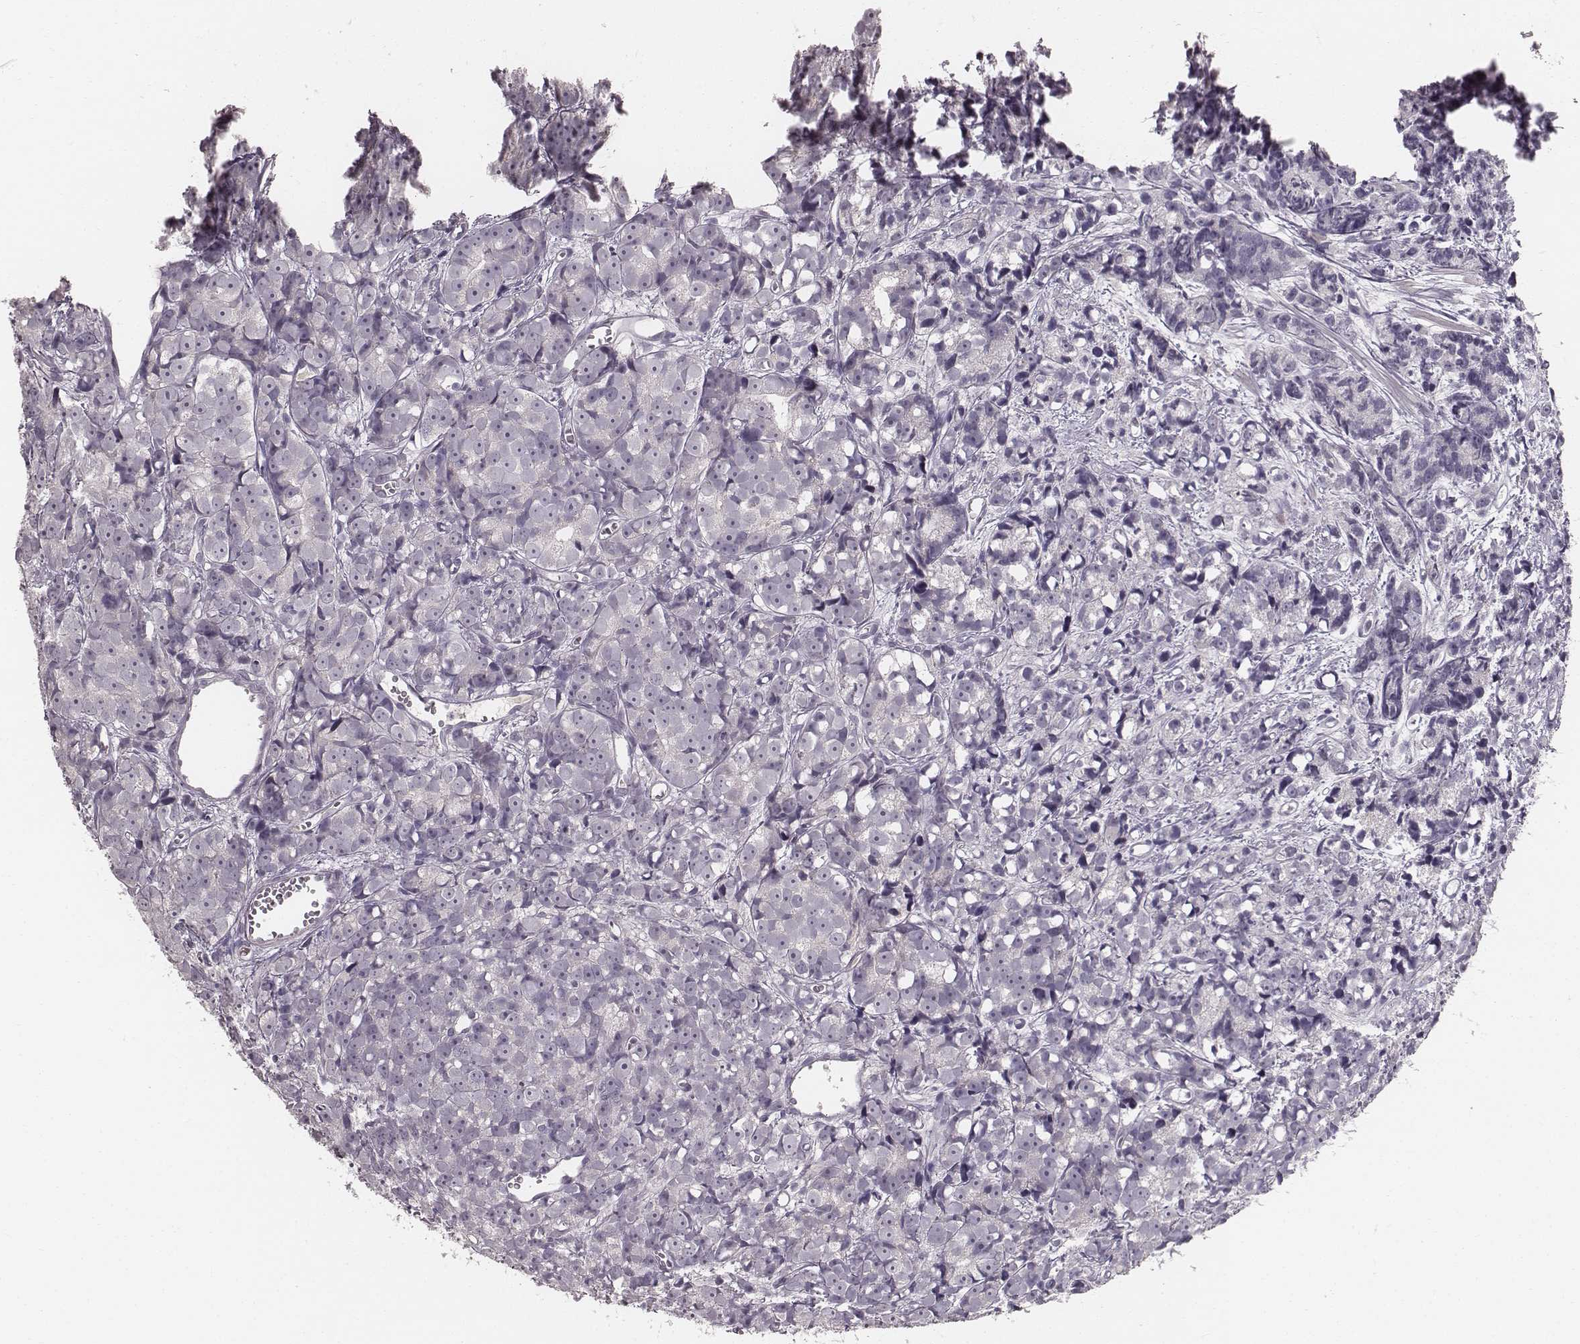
{"staining": {"intensity": "negative", "quantity": "none", "location": "none"}, "tissue": "prostate cancer", "cell_type": "Tumor cells", "image_type": "cancer", "snomed": [{"axis": "morphology", "description": "Adenocarcinoma, High grade"}, {"axis": "topography", "description": "Prostate"}], "caption": "Immunohistochemistry (IHC) of human prostate cancer displays no staining in tumor cells. The staining is performed using DAB (3,3'-diaminobenzidine) brown chromogen with nuclei counter-stained in using hematoxylin.", "gene": "LY6K", "patient": {"sex": "male", "age": 77}}